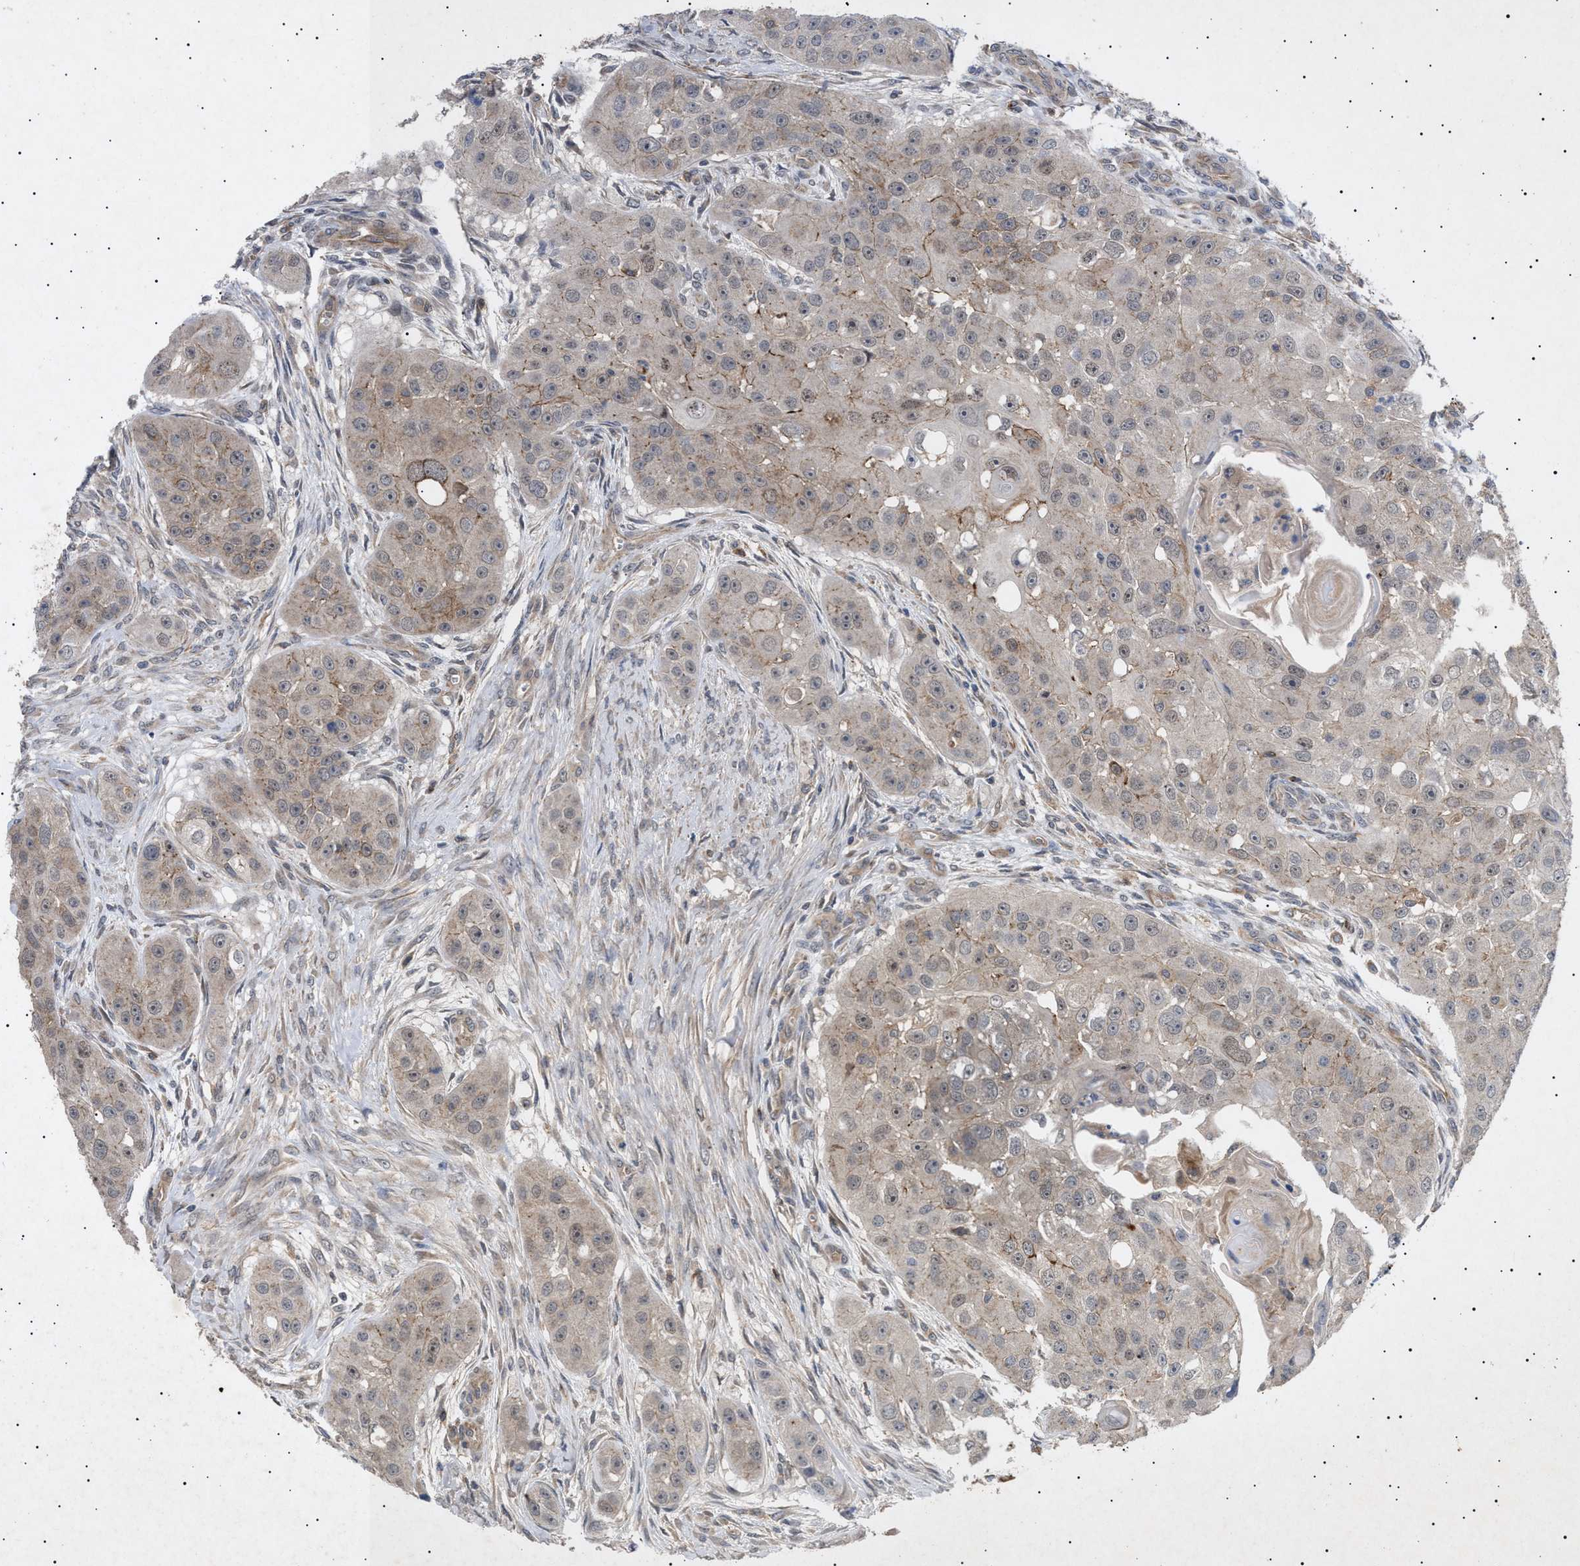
{"staining": {"intensity": "weak", "quantity": "25%-75%", "location": "cytoplasmic/membranous"}, "tissue": "head and neck cancer", "cell_type": "Tumor cells", "image_type": "cancer", "snomed": [{"axis": "morphology", "description": "Normal tissue, NOS"}, {"axis": "morphology", "description": "Squamous cell carcinoma, NOS"}, {"axis": "topography", "description": "Skeletal muscle"}, {"axis": "topography", "description": "Head-Neck"}], "caption": "Immunohistochemical staining of head and neck cancer shows low levels of weak cytoplasmic/membranous protein expression in about 25%-75% of tumor cells. The staining was performed using DAB (3,3'-diaminobenzidine) to visualize the protein expression in brown, while the nuclei were stained in blue with hematoxylin (Magnification: 20x).", "gene": "SIRT5", "patient": {"sex": "male", "age": 51}}